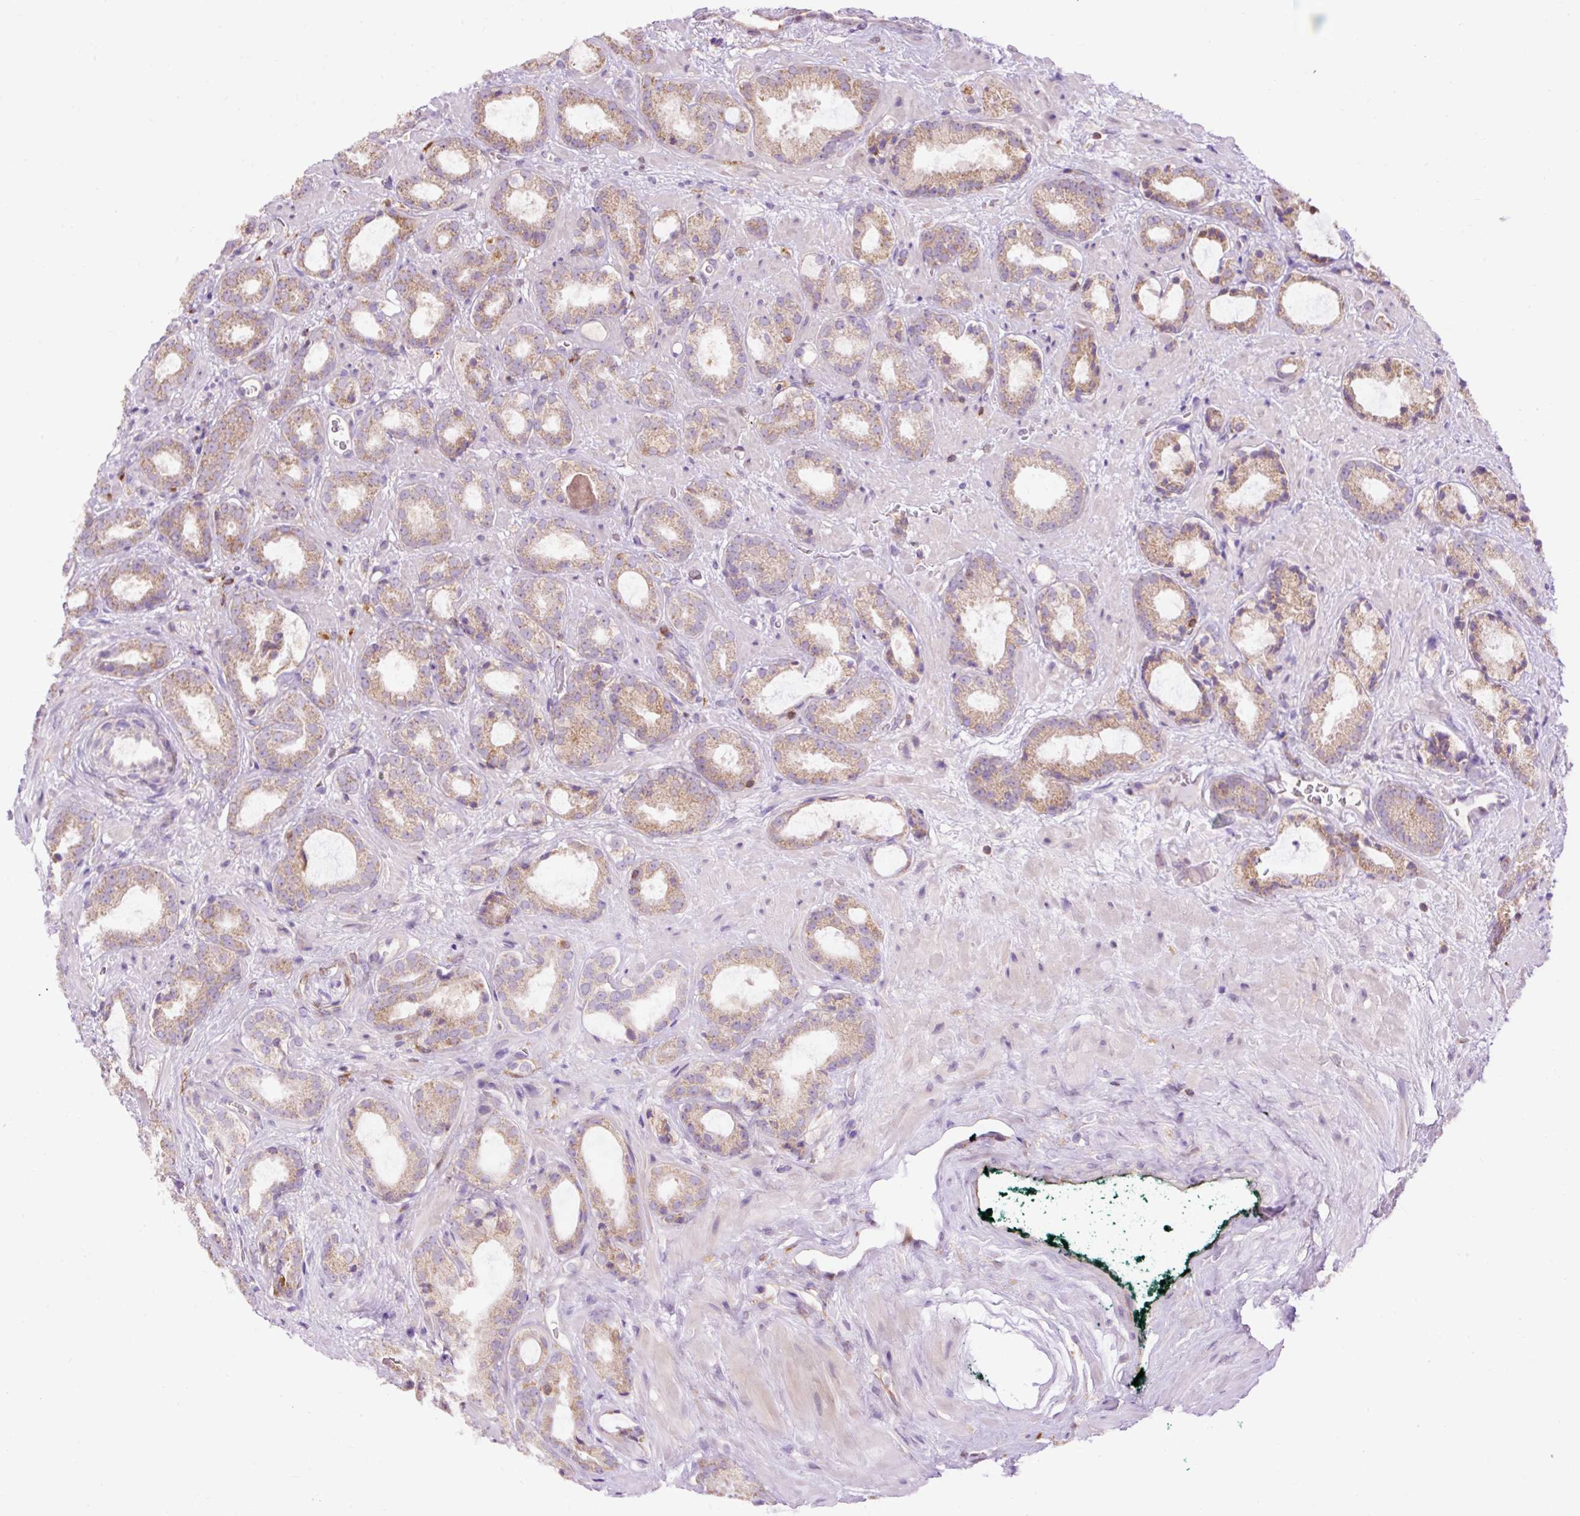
{"staining": {"intensity": "moderate", "quantity": "25%-75%", "location": "cytoplasmic/membranous"}, "tissue": "prostate cancer", "cell_type": "Tumor cells", "image_type": "cancer", "snomed": [{"axis": "morphology", "description": "Adenocarcinoma, Low grade"}, {"axis": "topography", "description": "Prostate"}], "caption": "Immunohistochemistry (DAB) staining of prostate cancer reveals moderate cytoplasmic/membranous protein staining in approximately 25%-75% of tumor cells. (DAB IHC, brown staining for protein, blue staining for nuclei).", "gene": "CD83", "patient": {"sex": "male", "age": 62}}